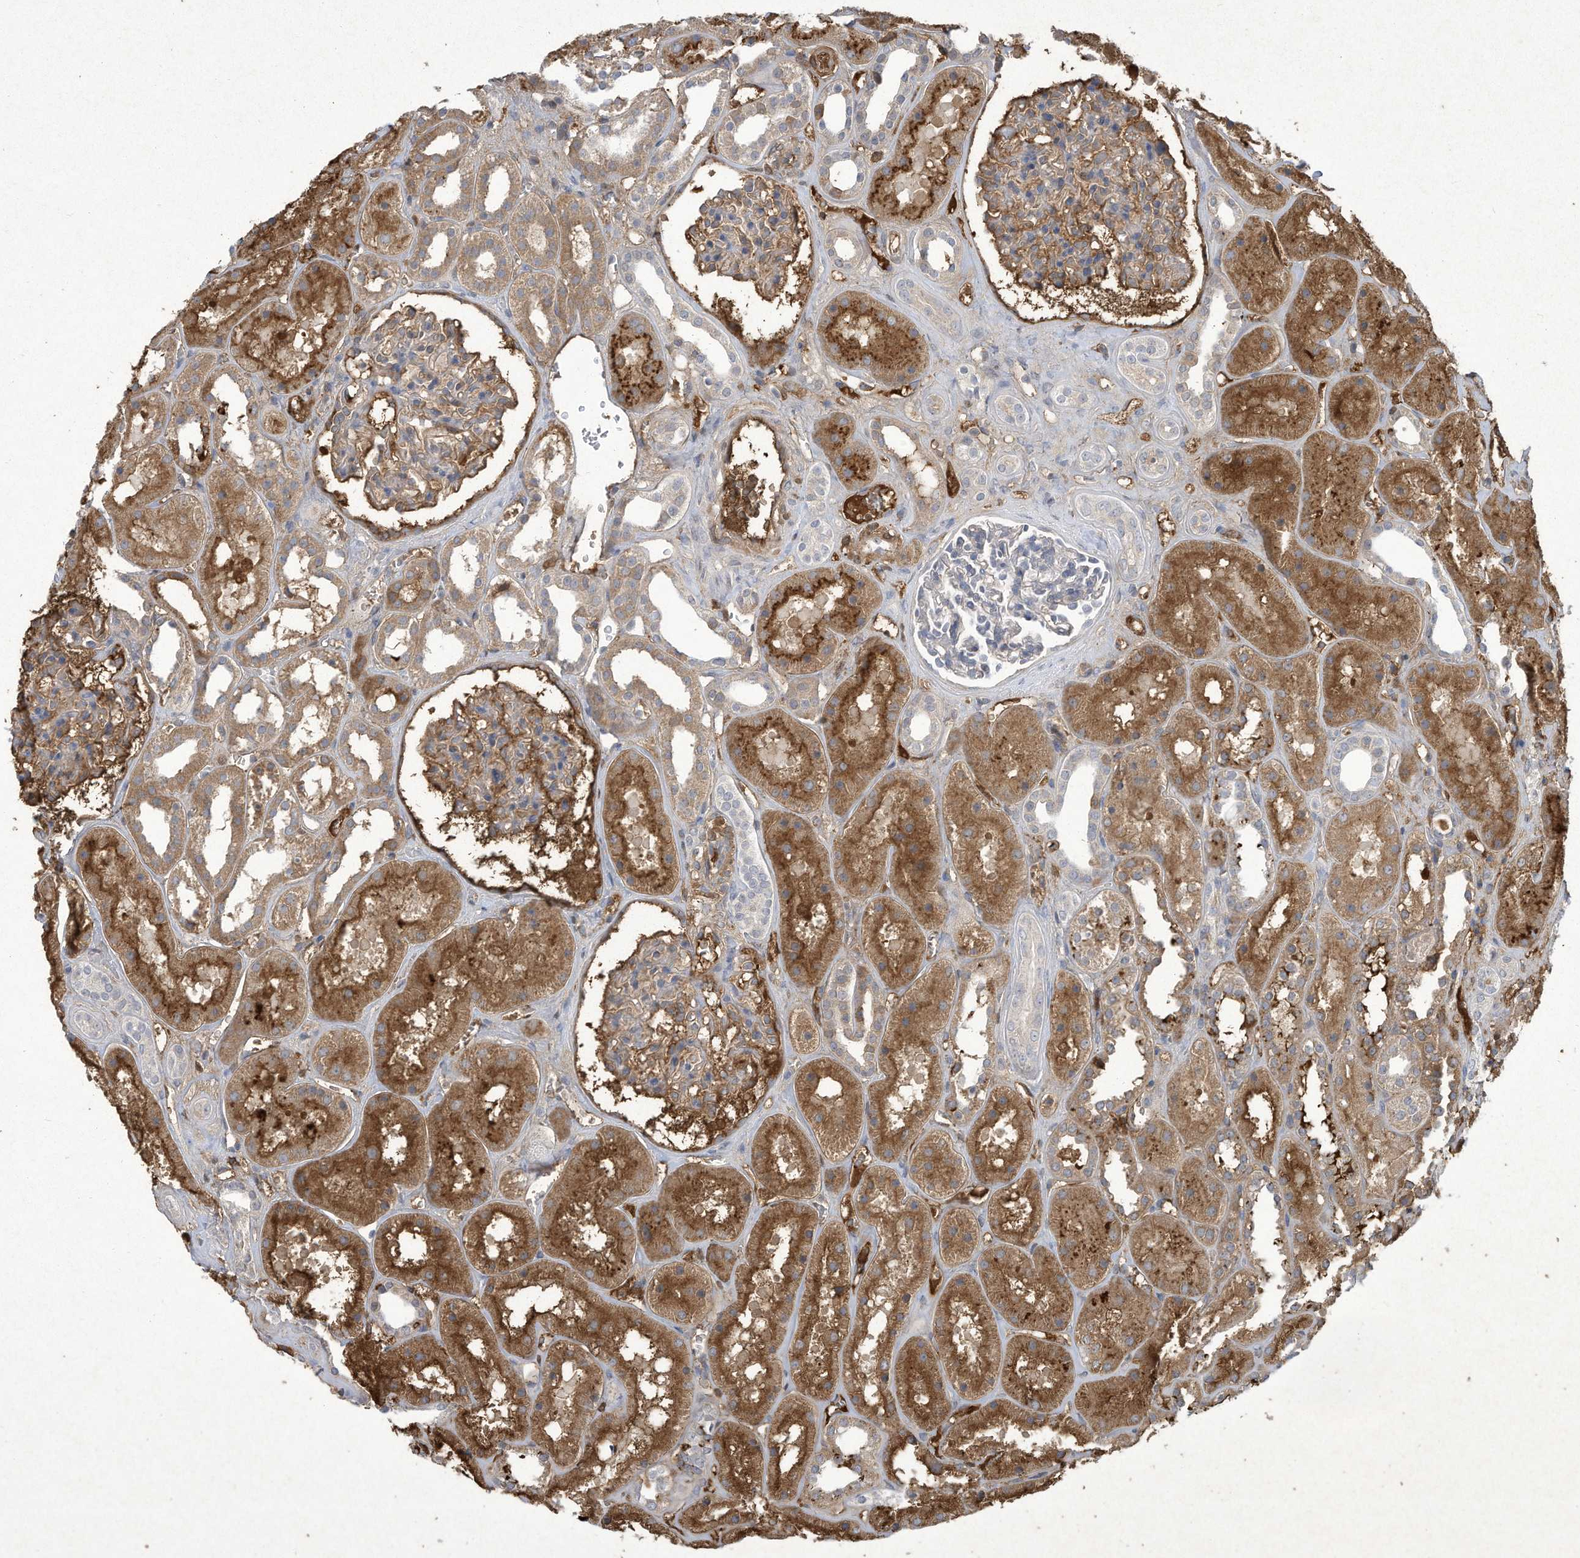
{"staining": {"intensity": "moderate", "quantity": "<25%", "location": "cytoplasmic/membranous"}, "tissue": "kidney", "cell_type": "Cells in glomeruli", "image_type": "normal", "snomed": [{"axis": "morphology", "description": "Normal tissue, NOS"}, {"axis": "topography", "description": "Kidney"}], "caption": "Human kidney stained with a protein marker shows moderate staining in cells in glomeruli.", "gene": "HAS3", "patient": {"sex": "female", "age": 41}}